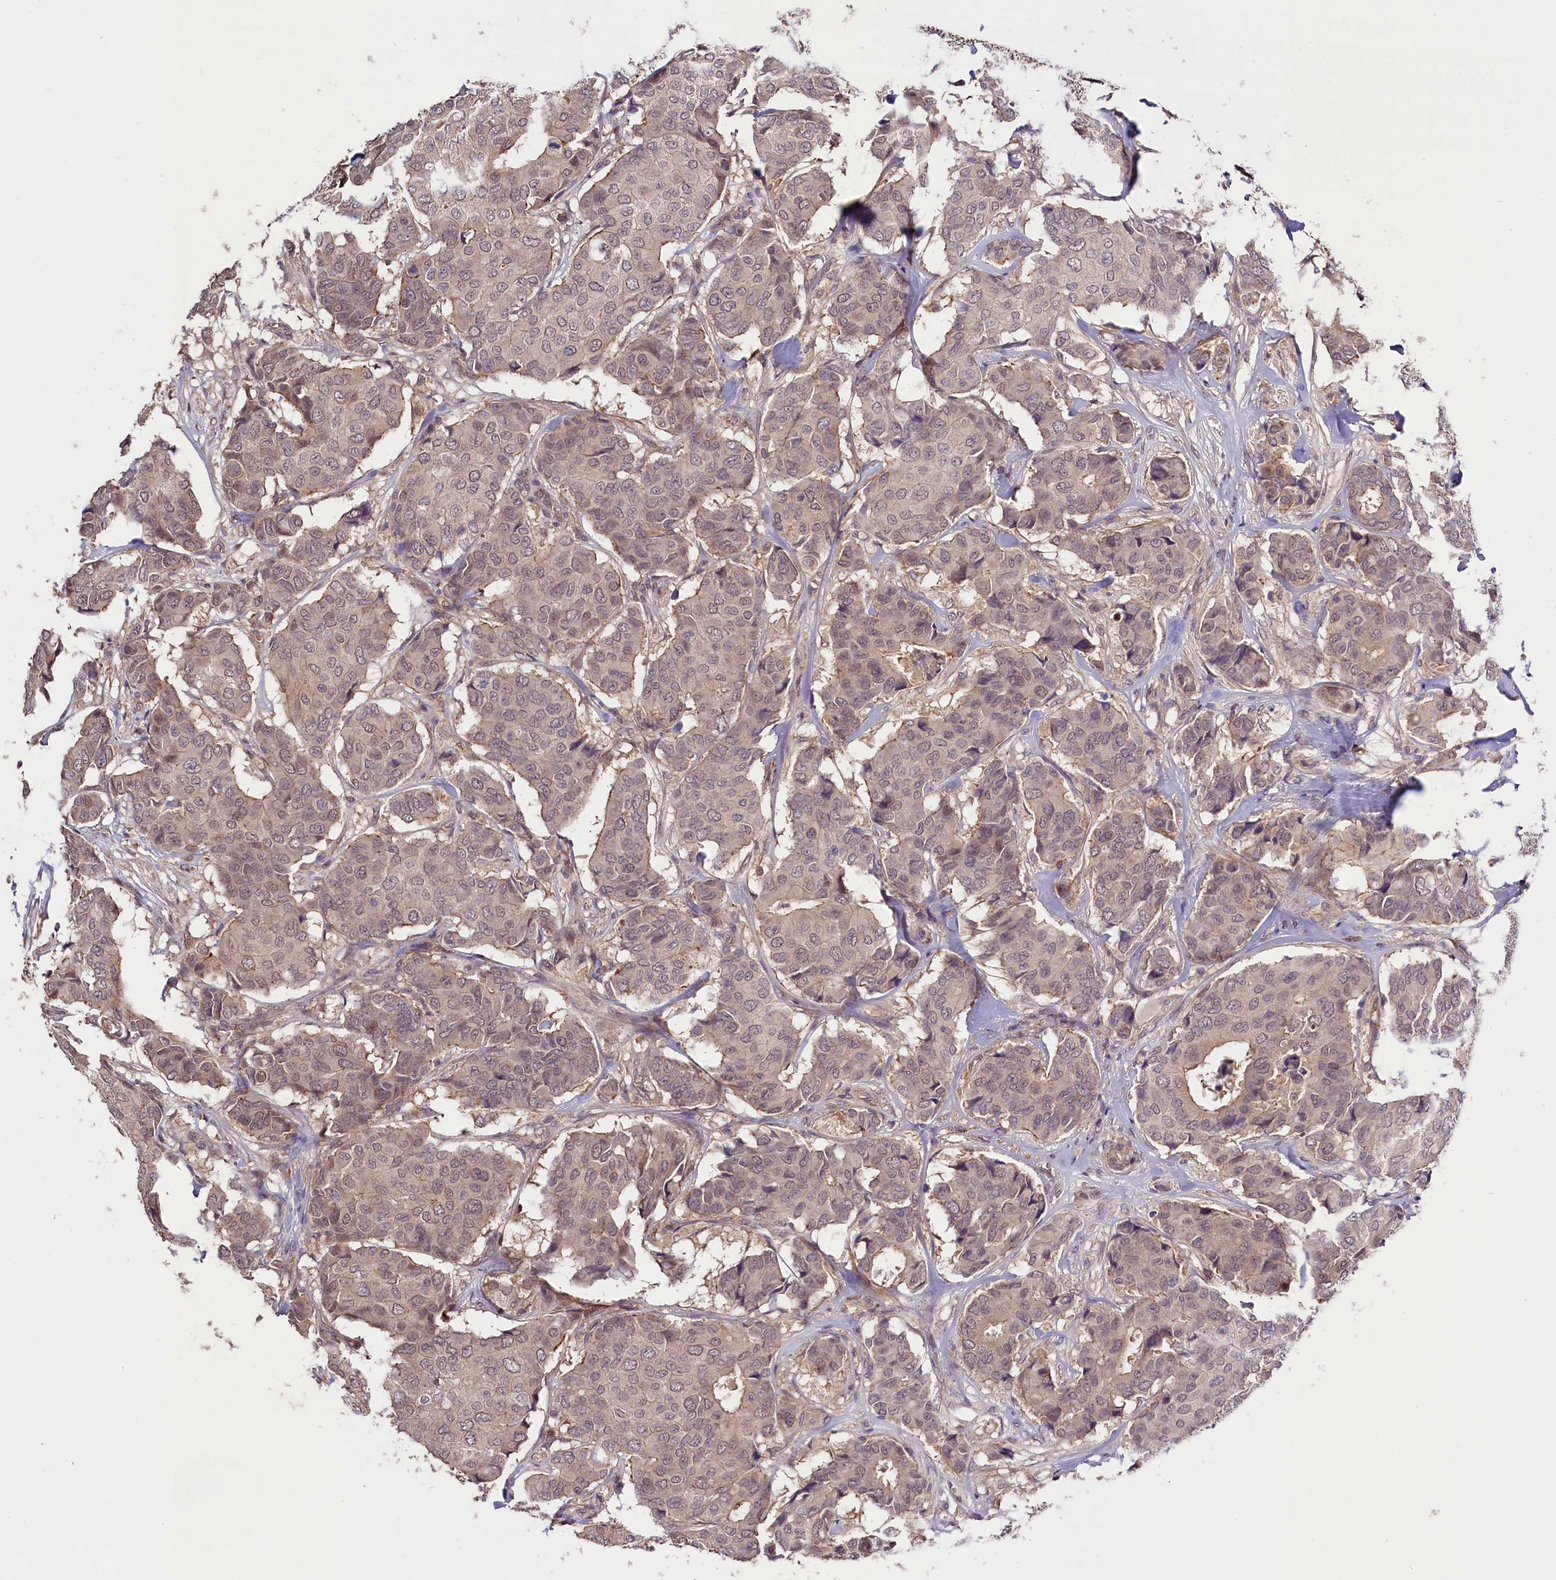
{"staining": {"intensity": "weak", "quantity": "25%-75%", "location": "nuclear"}, "tissue": "breast cancer", "cell_type": "Tumor cells", "image_type": "cancer", "snomed": [{"axis": "morphology", "description": "Duct carcinoma"}, {"axis": "topography", "description": "Breast"}], "caption": "A low amount of weak nuclear staining is present in about 25%-75% of tumor cells in infiltrating ductal carcinoma (breast) tissue.", "gene": "SKIDA1", "patient": {"sex": "female", "age": 75}}